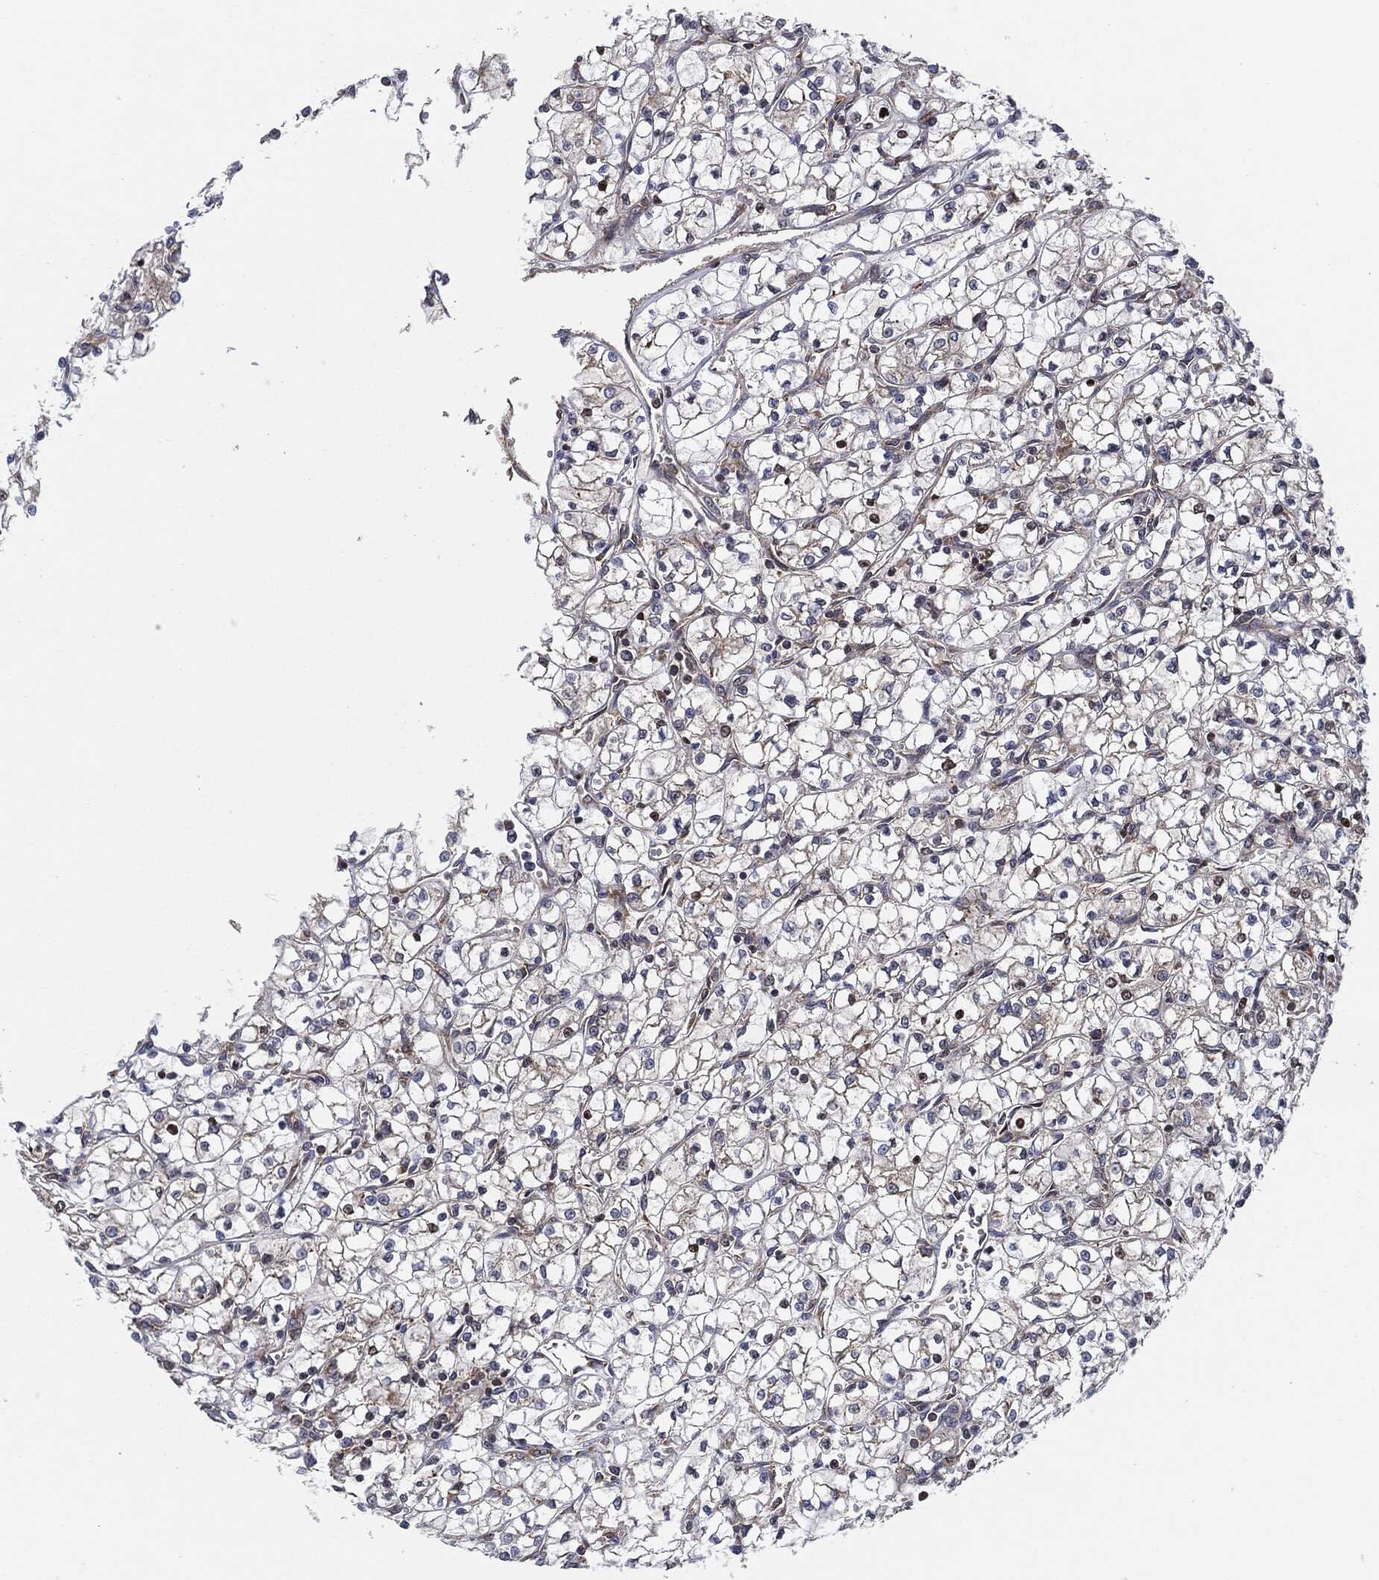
{"staining": {"intensity": "weak", "quantity": "<25%", "location": "cytoplasmic/membranous"}, "tissue": "renal cancer", "cell_type": "Tumor cells", "image_type": "cancer", "snomed": [{"axis": "morphology", "description": "Adenocarcinoma, NOS"}, {"axis": "topography", "description": "Kidney"}], "caption": "Renal adenocarcinoma was stained to show a protein in brown. There is no significant expression in tumor cells.", "gene": "EIF2S2", "patient": {"sex": "female", "age": 64}}